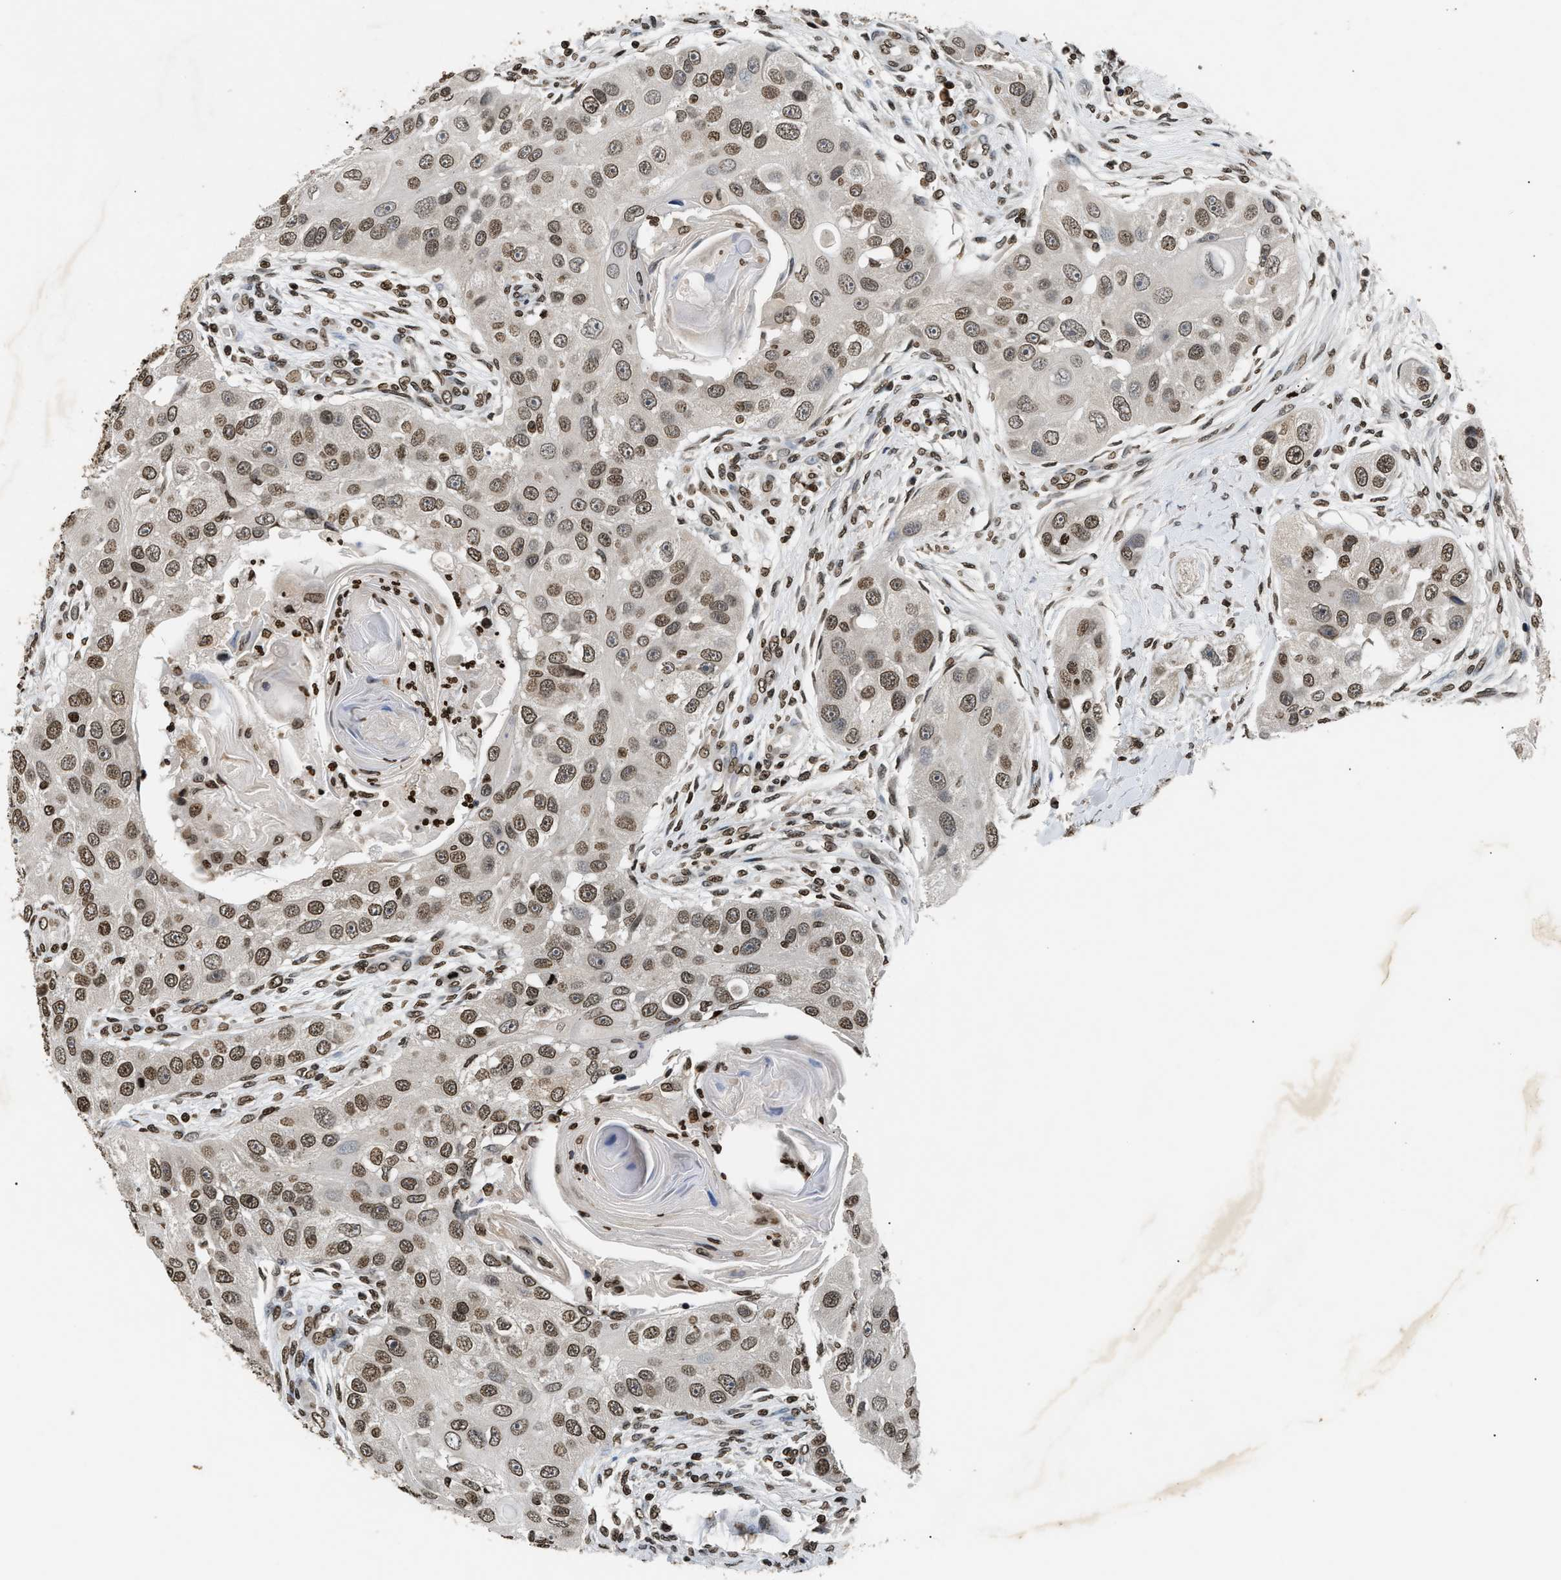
{"staining": {"intensity": "moderate", "quantity": ">75%", "location": "nuclear"}, "tissue": "head and neck cancer", "cell_type": "Tumor cells", "image_type": "cancer", "snomed": [{"axis": "morphology", "description": "Normal tissue, NOS"}, {"axis": "morphology", "description": "Squamous cell carcinoma, NOS"}, {"axis": "topography", "description": "Skeletal muscle"}, {"axis": "topography", "description": "Head-Neck"}], "caption": "A medium amount of moderate nuclear positivity is identified in about >75% of tumor cells in squamous cell carcinoma (head and neck) tissue. Immunohistochemistry stains the protein in brown and the nuclei are stained blue.", "gene": "DNASE1L3", "patient": {"sex": "male", "age": 51}}